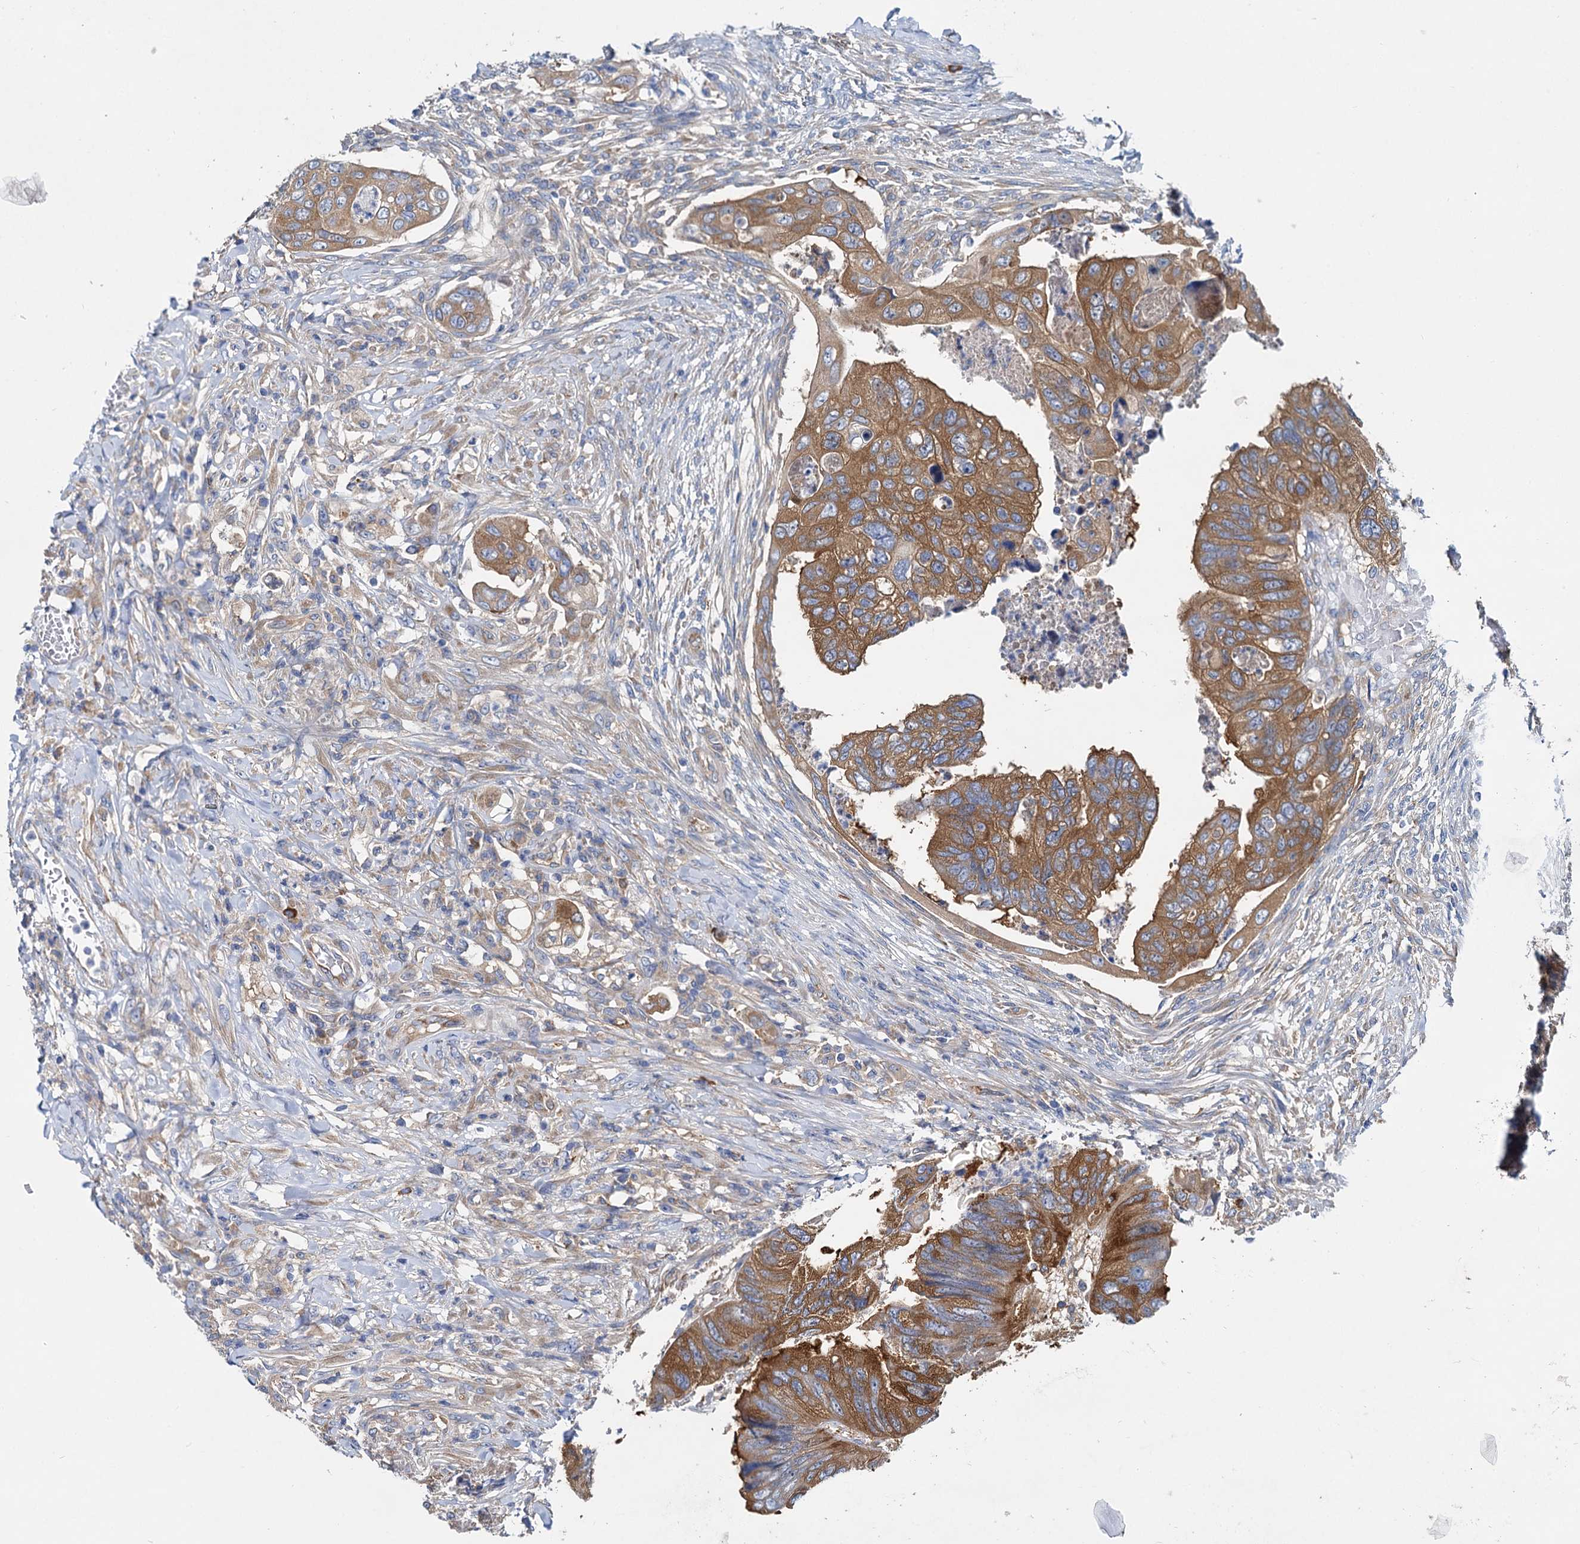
{"staining": {"intensity": "moderate", "quantity": ">75%", "location": "cytoplasmic/membranous"}, "tissue": "colorectal cancer", "cell_type": "Tumor cells", "image_type": "cancer", "snomed": [{"axis": "morphology", "description": "Adenocarcinoma, NOS"}, {"axis": "topography", "description": "Rectum"}], "caption": "This is an image of immunohistochemistry staining of colorectal adenocarcinoma, which shows moderate expression in the cytoplasmic/membranous of tumor cells.", "gene": "QARS1", "patient": {"sex": "male", "age": 63}}